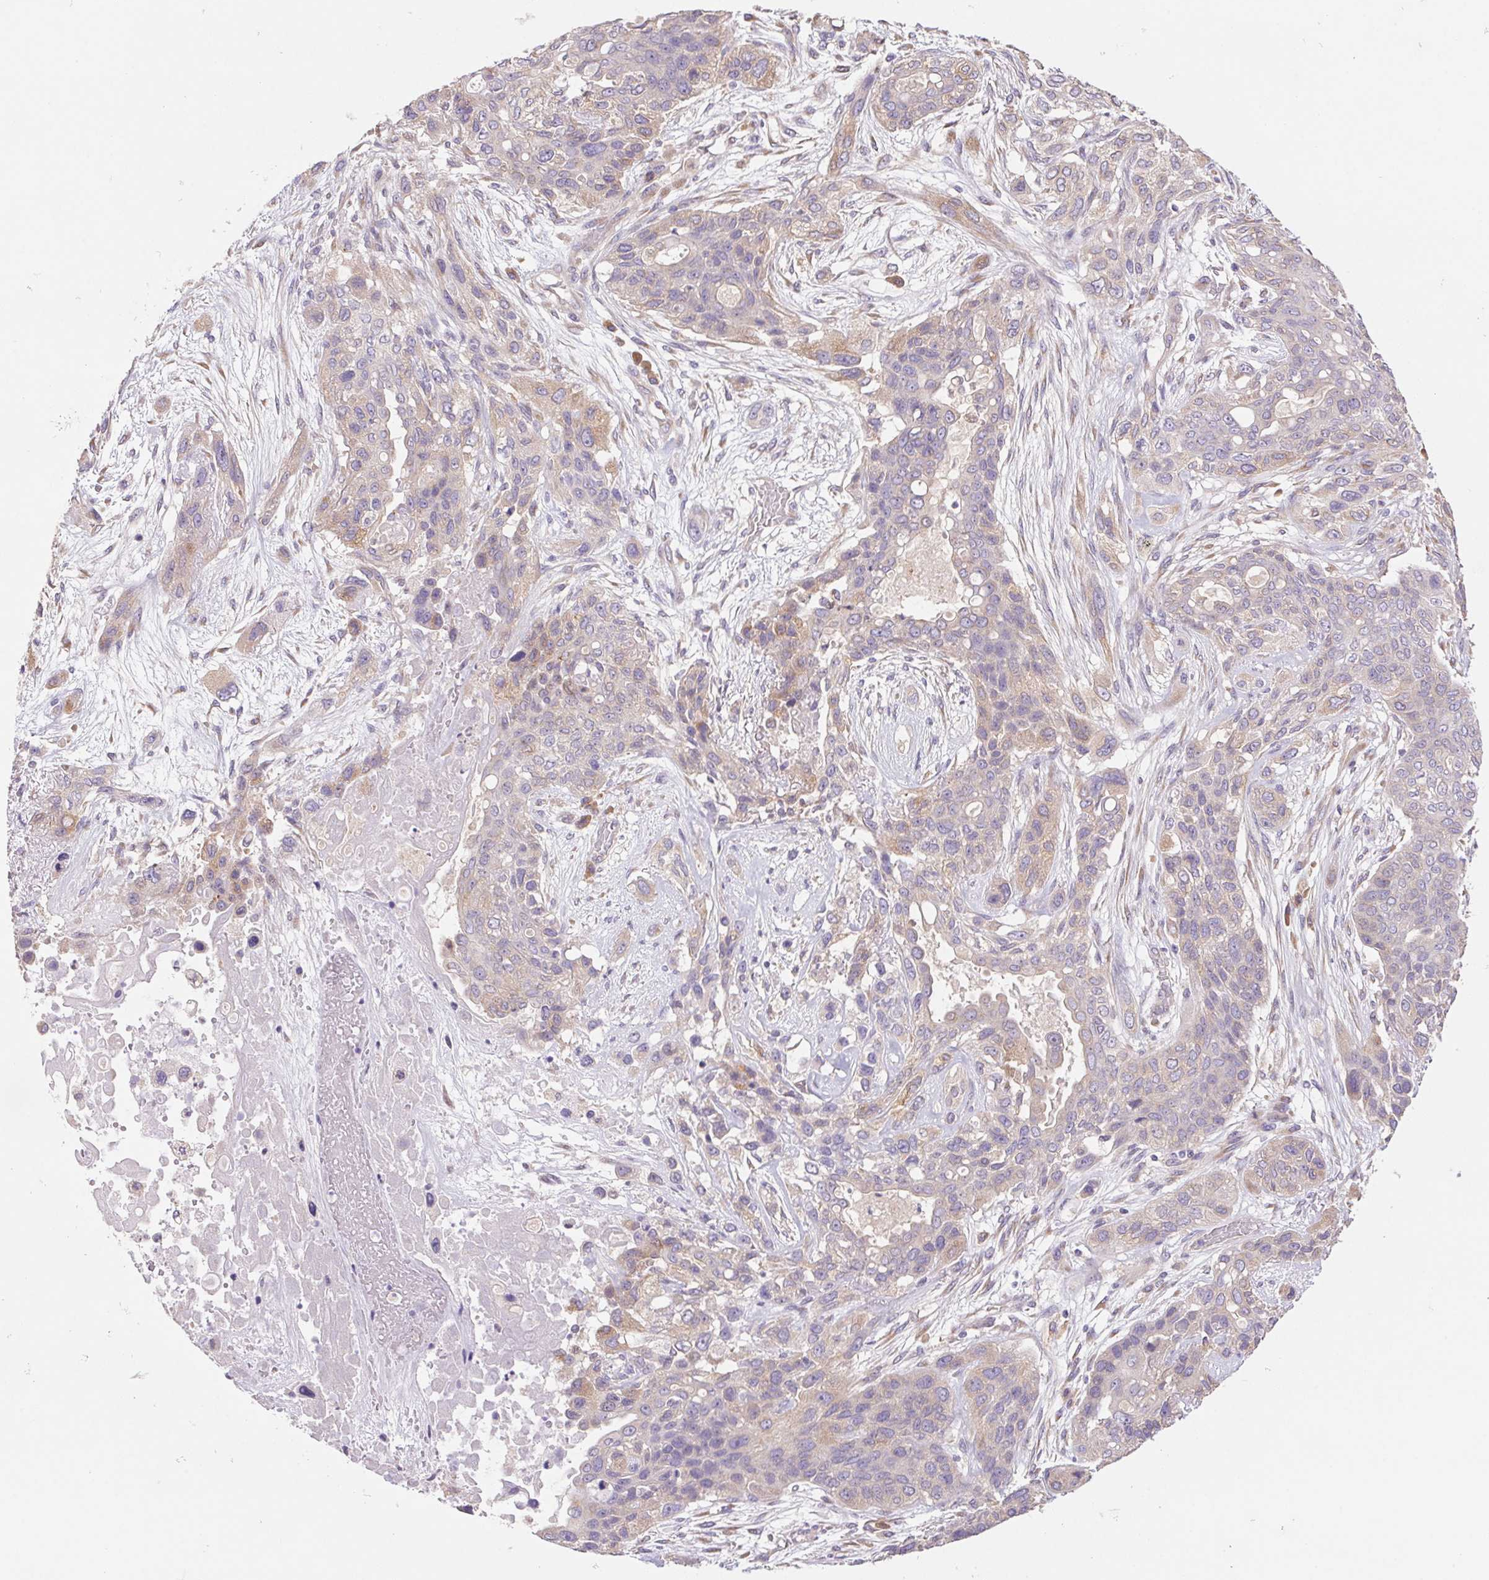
{"staining": {"intensity": "weak", "quantity": "25%-75%", "location": "cytoplasmic/membranous"}, "tissue": "lung cancer", "cell_type": "Tumor cells", "image_type": "cancer", "snomed": [{"axis": "morphology", "description": "Squamous cell carcinoma, NOS"}, {"axis": "topography", "description": "Lung"}], "caption": "A brown stain highlights weak cytoplasmic/membranous expression of a protein in human lung cancer tumor cells.", "gene": "RAB1A", "patient": {"sex": "female", "age": 70}}